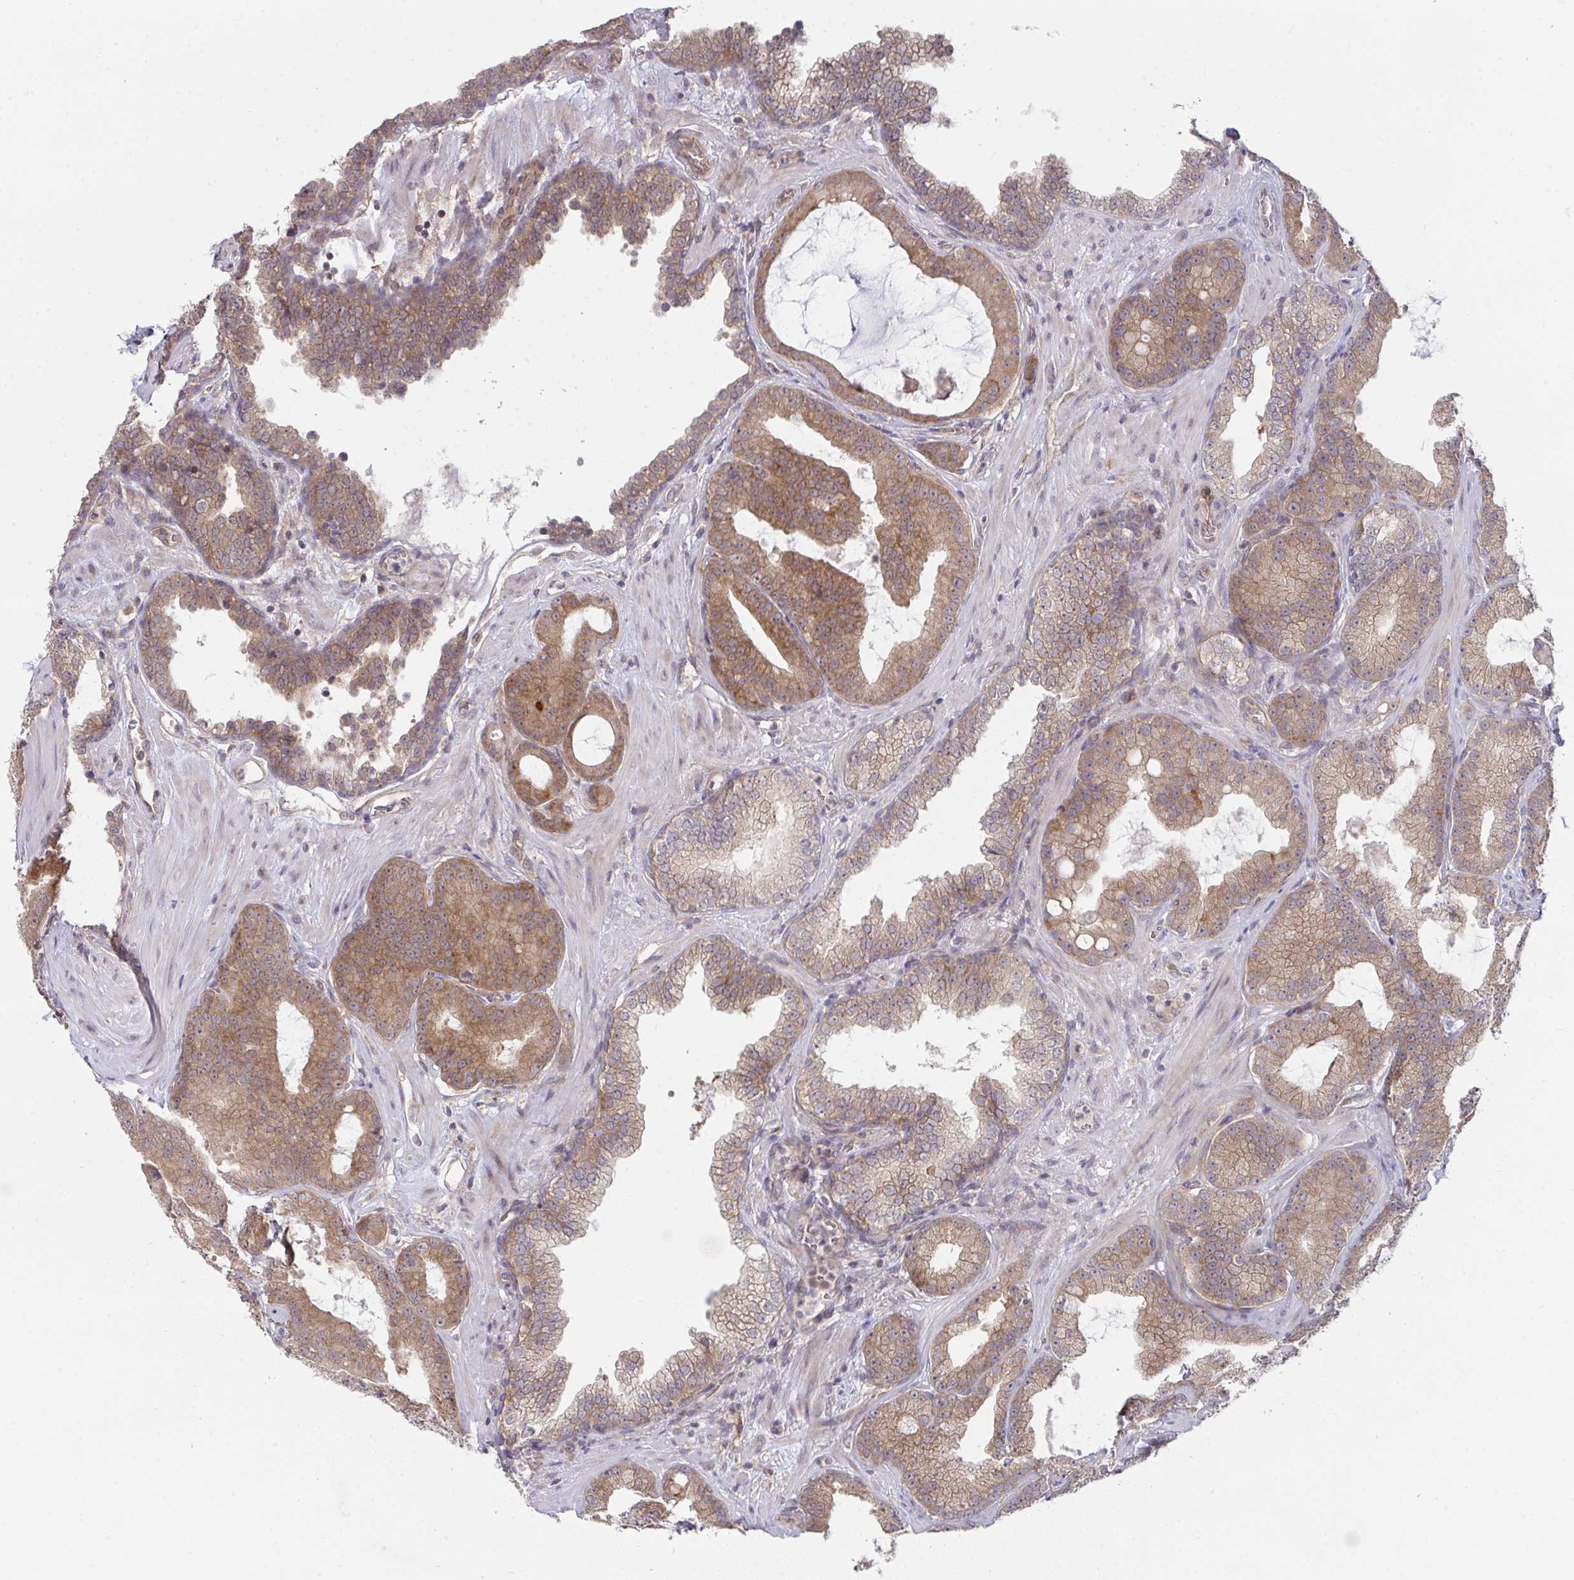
{"staining": {"intensity": "moderate", "quantity": ">75%", "location": "cytoplasmic/membranous"}, "tissue": "prostate cancer", "cell_type": "Tumor cells", "image_type": "cancer", "snomed": [{"axis": "morphology", "description": "Adenocarcinoma, High grade"}, {"axis": "topography", "description": "Prostate"}], "caption": "High-grade adenocarcinoma (prostate) stained with immunohistochemistry (IHC) exhibits moderate cytoplasmic/membranous positivity in approximately >75% of tumor cells. Immunohistochemistry stains the protein in brown and the nuclei are stained blue.", "gene": "CASP9", "patient": {"sex": "male", "age": 65}}